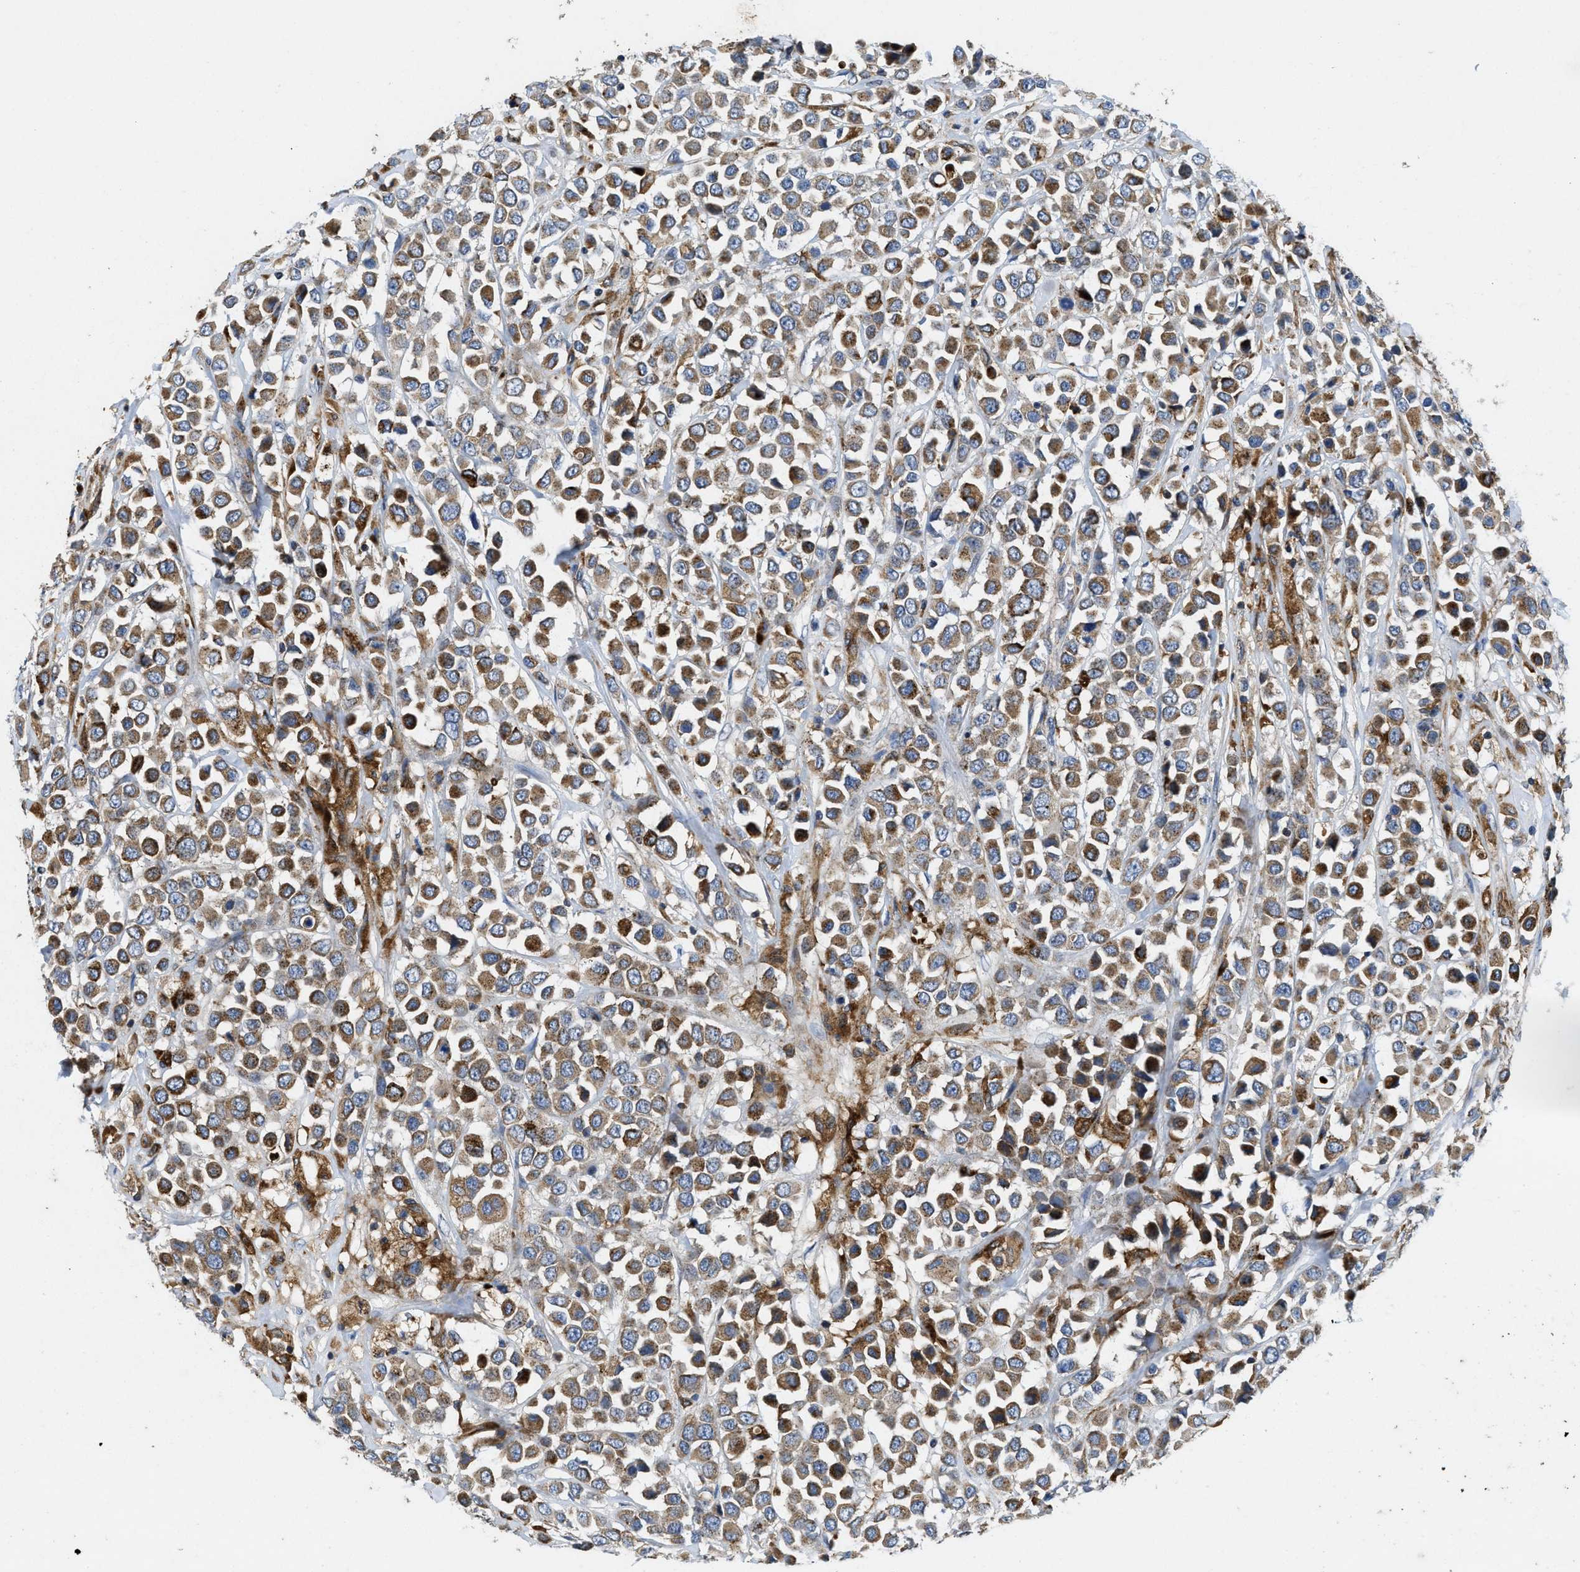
{"staining": {"intensity": "moderate", "quantity": ">75%", "location": "cytoplasmic/membranous"}, "tissue": "breast cancer", "cell_type": "Tumor cells", "image_type": "cancer", "snomed": [{"axis": "morphology", "description": "Duct carcinoma"}, {"axis": "topography", "description": "Breast"}], "caption": "Tumor cells exhibit medium levels of moderate cytoplasmic/membranous expression in approximately >75% of cells in human breast infiltrating ductal carcinoma.", "gene": "ENPP4", "patient": {"sex": "female", "age": 61}}